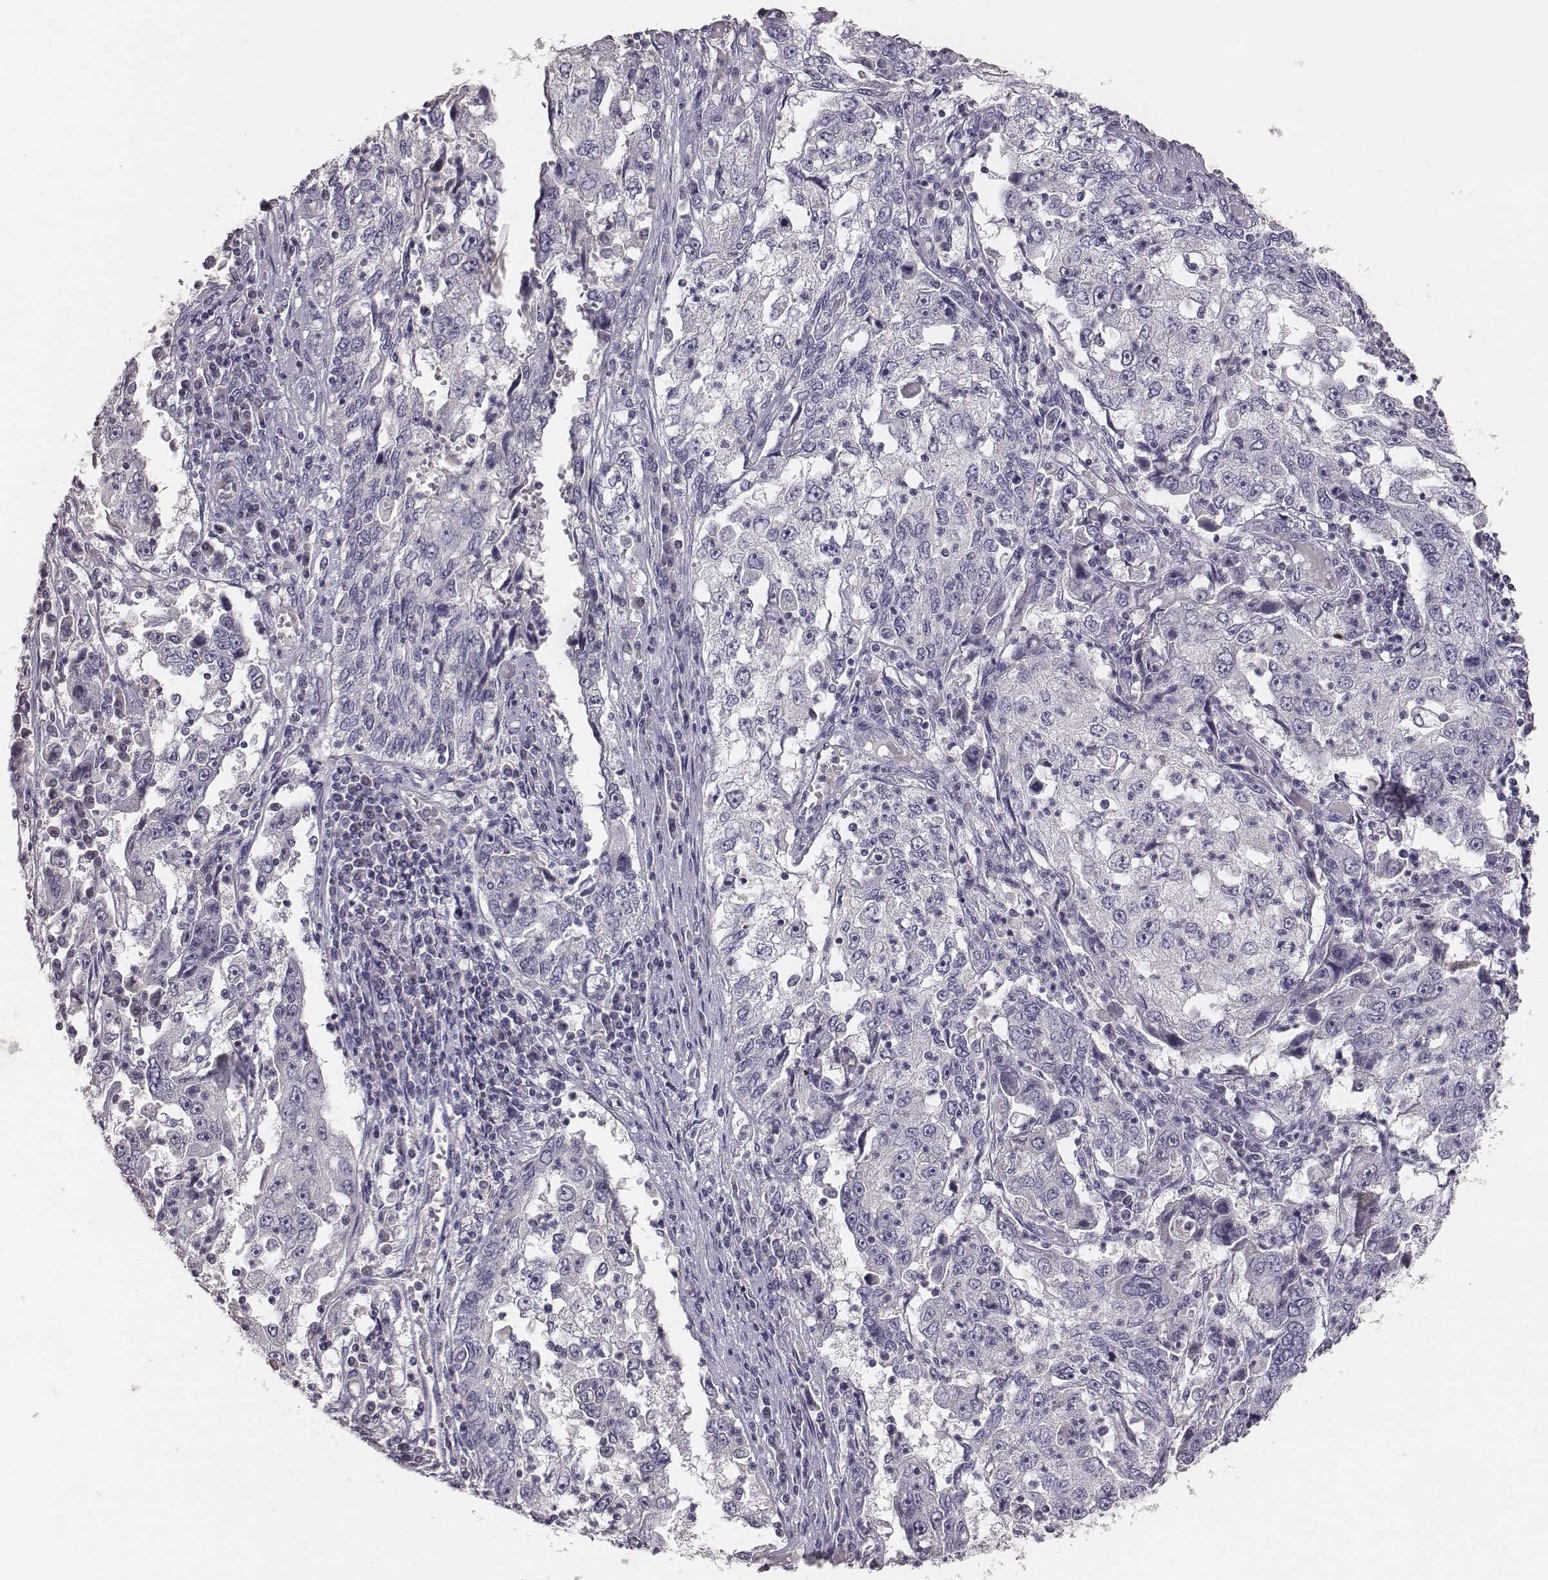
{"staining": {"intensity": "negative", "quantity": "none", "location": "none"}, "tissue": "cervical cancer", "cell_type": "Tumor cells", "image_type": "cancer", "snomed": [{"axis": "morphology", "description": "Squamous cell carcinoma, NOS"}, {"axis": "topography", "description": "Cervix"}], "caption": "Protein analysis of cervical cancer demonstrates no significant expression in tumor cells. (DAB (3,3'-diaminobenzidine) immunohistochemistry visualized using brightfield microscopy, high magnification).", "gene": "MYH6", "patient": {"sex": "female", "age": 36}}